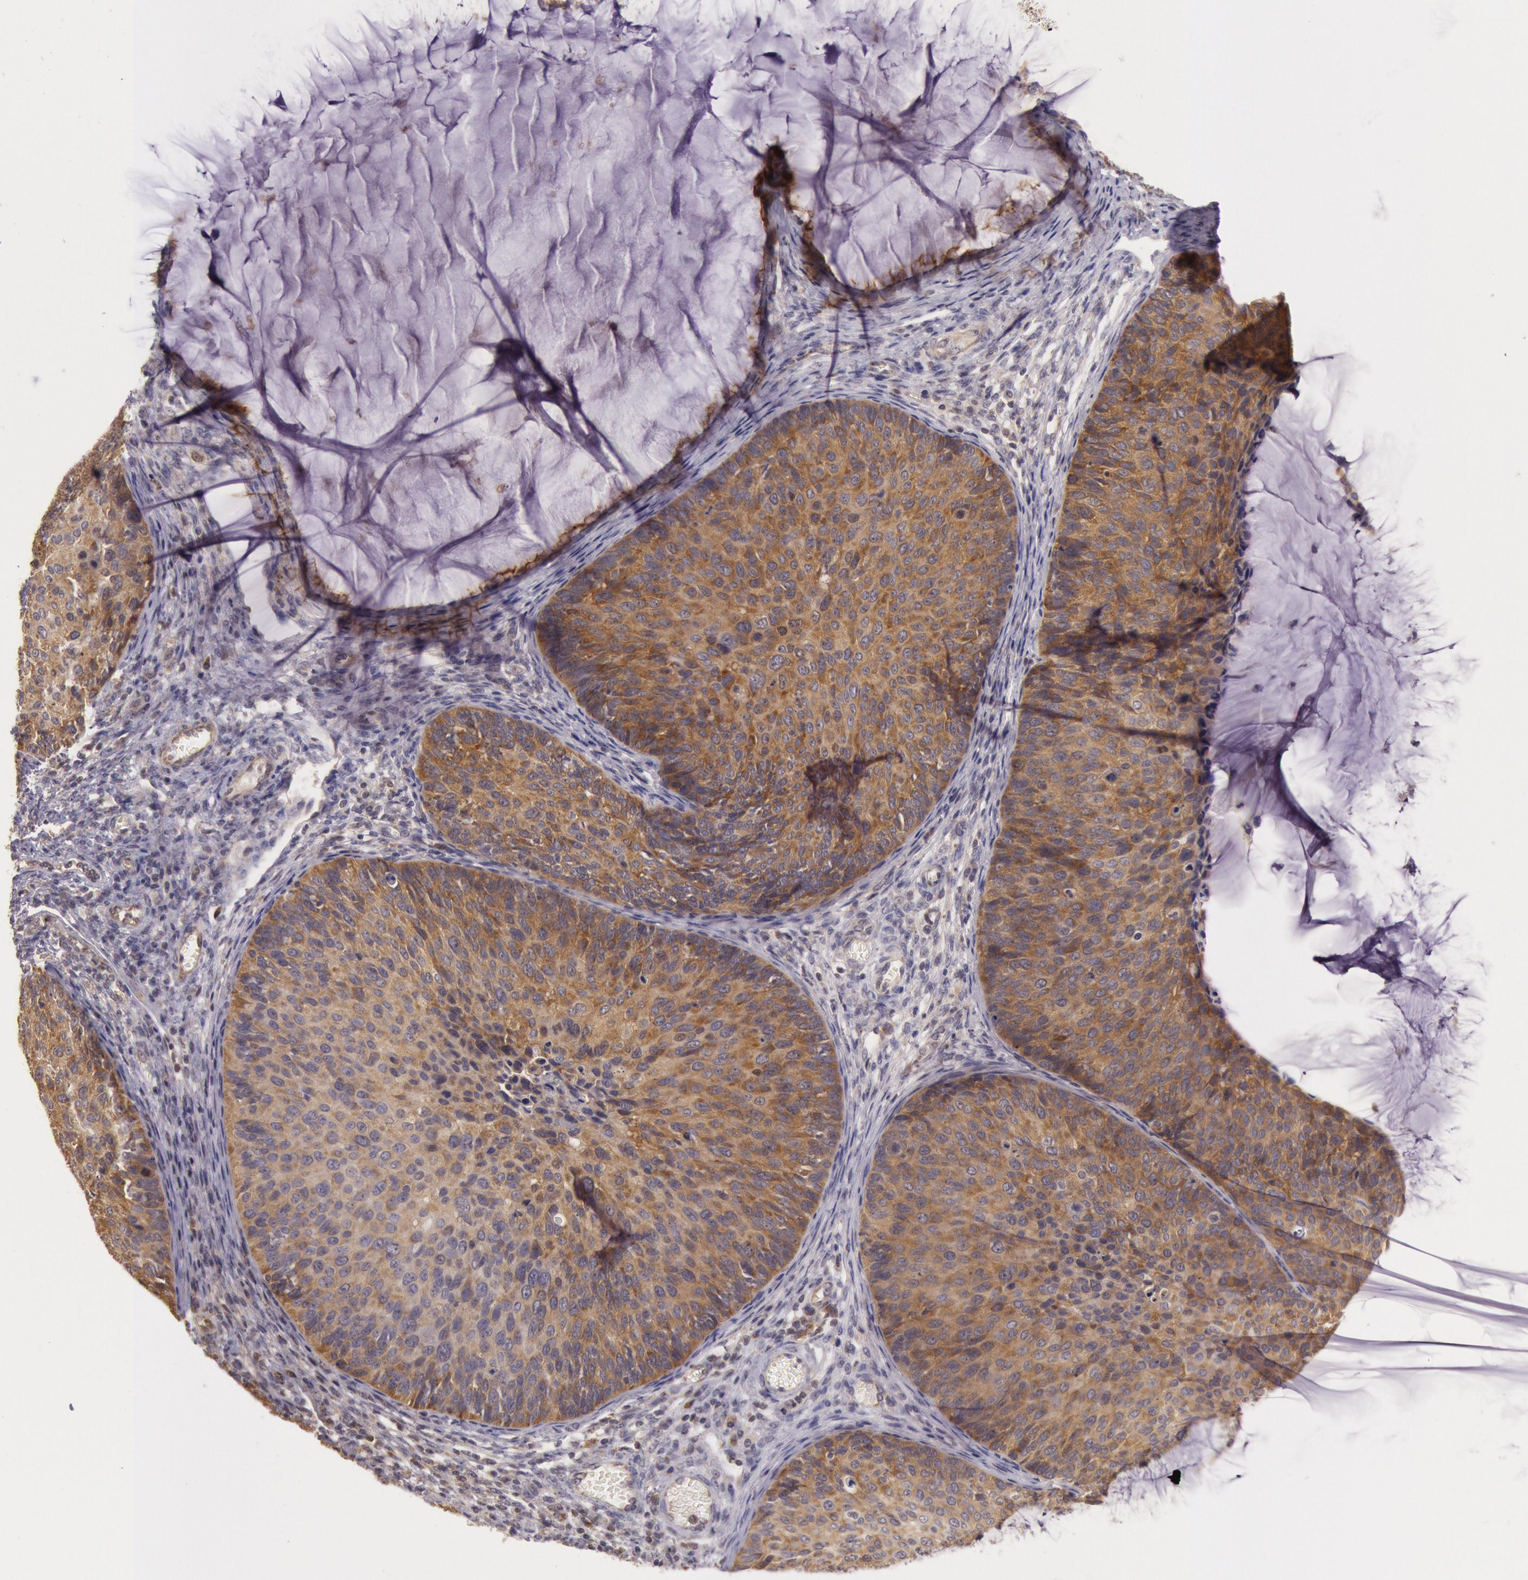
{"staining": {"intensity": "strong", "quantity": ">75%", "location": "cytoplasmic/membranous"}, "tissue": "cervical cancer", "cell_type": "Tumor cells", "image_type": "cancer", "snomed": [{"axis": "morphology", "description": "Squamous cell carcinoma, NOS"}, {"axis": "topography", "description": "Cervix"}], "caption": "Protein analysis of cervical cancer (squamous cell carcinoma) tissue displays strong cytoplasmic/membranous expression in approximately >75% of tumor cells.", "gene": "CDK16", "patient": {"sex": "female", "age": 36}}